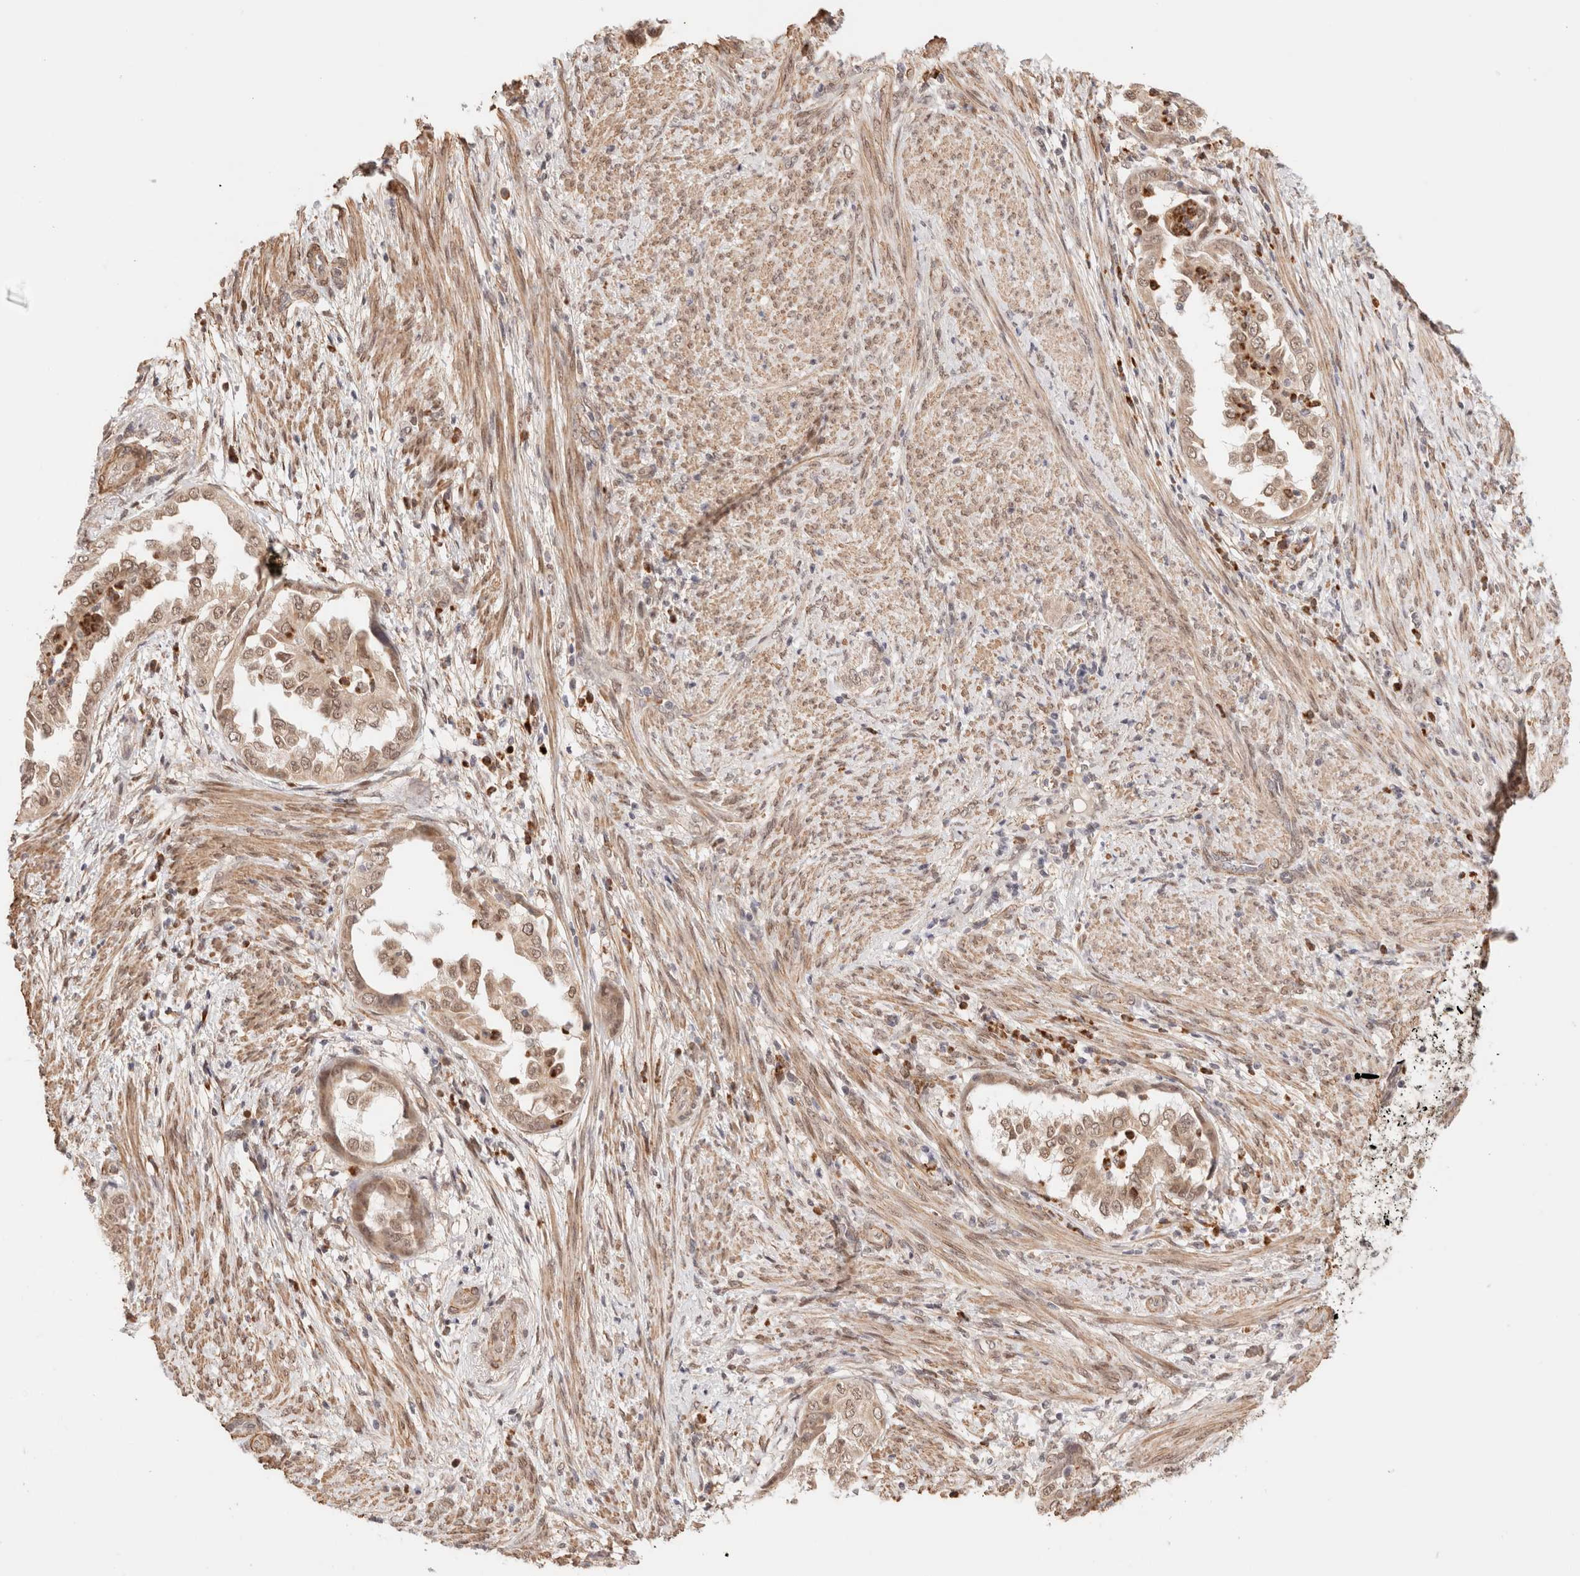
{"staining": {"intensity": "moderate", "quantity": ">75%", "location": "cytoplasmic/membranous,nuclear"}, "tissue": "endometrial cancer", "cell_type": "Tumor cells", "image_type": "cancer", "snomed": [{"axis": "morphology", "description": "Adenocarcinoma, NOS"}, {"axis": "topography", "description": "Endometrium"}], "caption": "An immunohistochemistry image of tumor tissue is shown. Protein staining in brown highlights moderate cytoplasmic/membranous and nuclear positivity in endometrial cancer (adenocarcinoma) within tumor cells.", "gene": "BRPF3", "patient": {"sex": "female", "age": 85}}